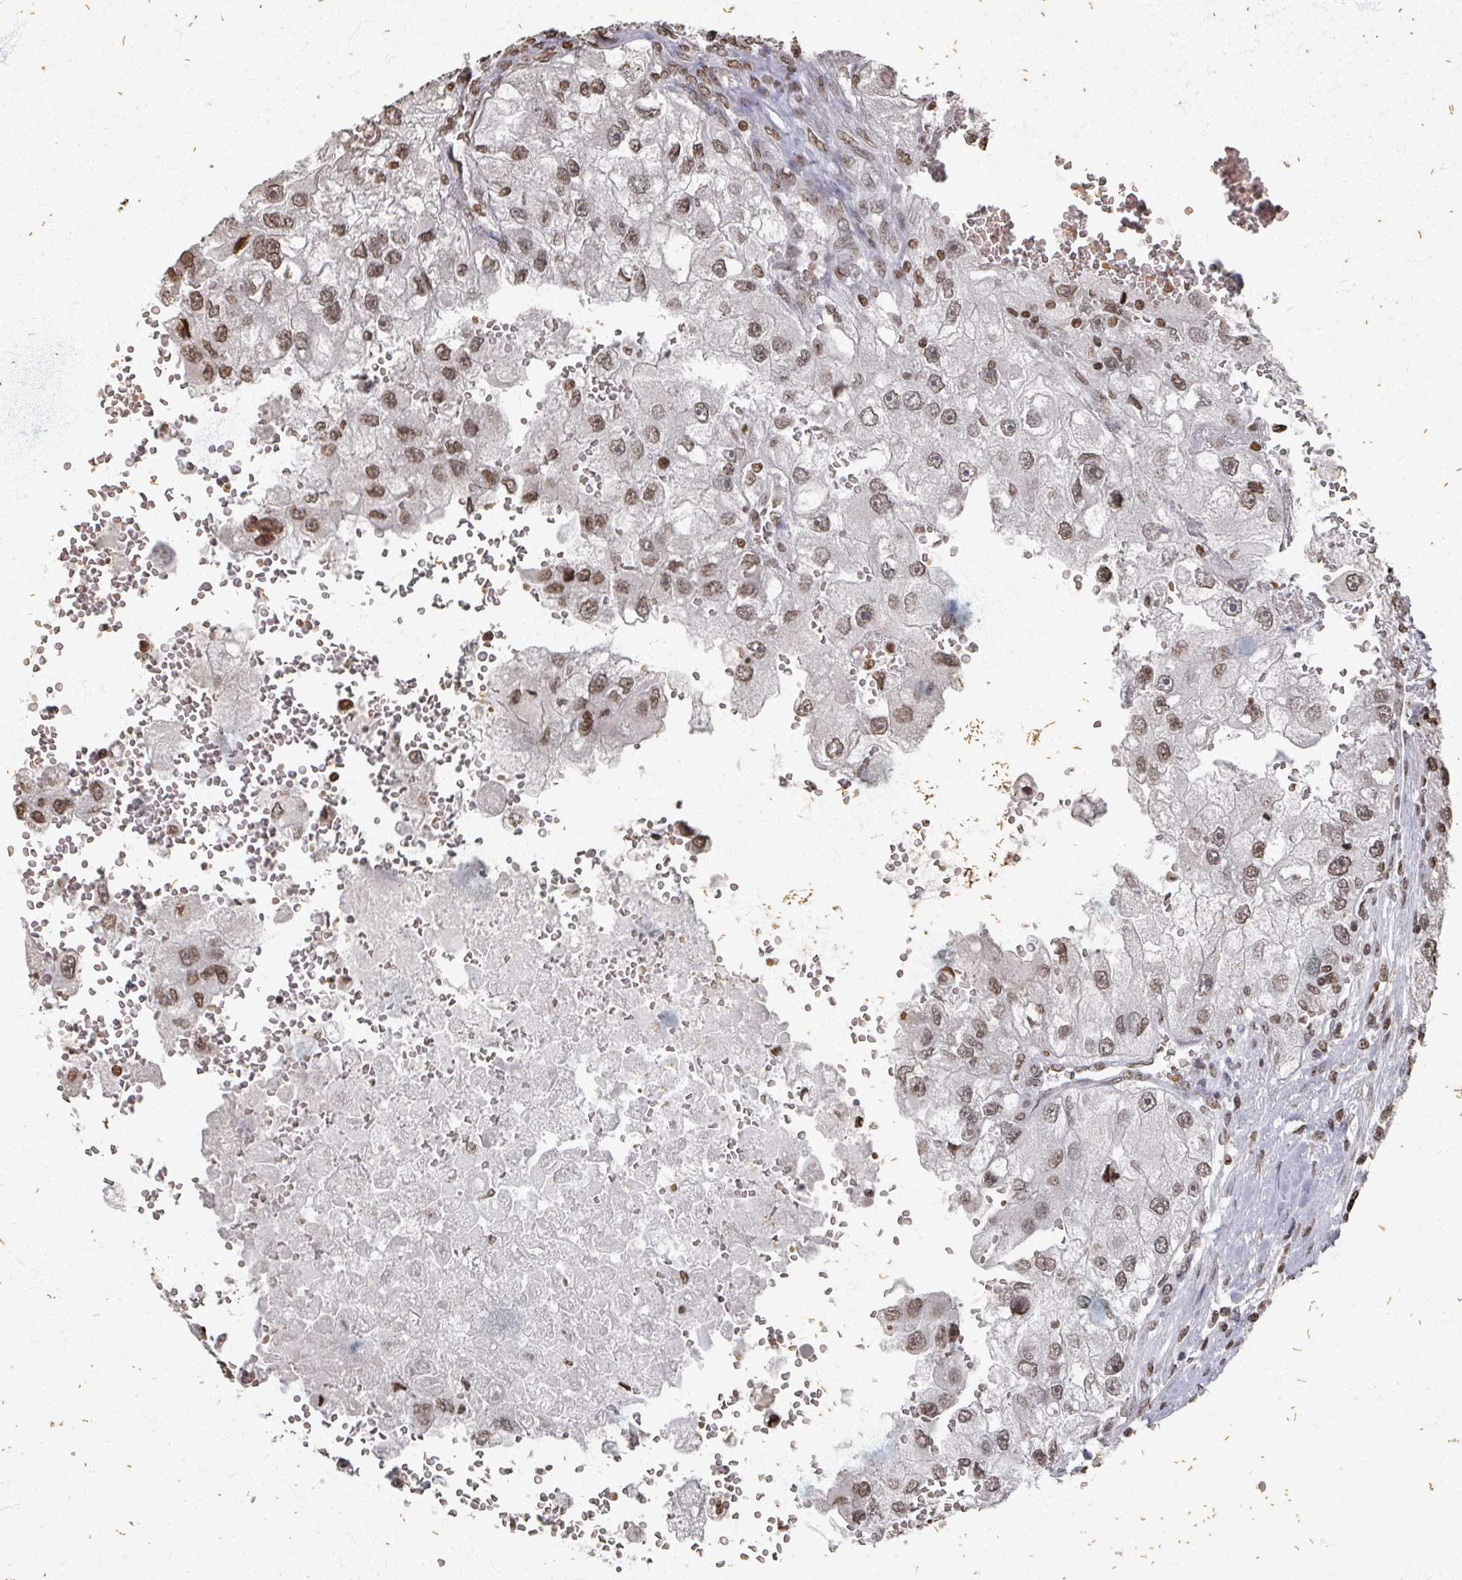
{"staining": {"intensity": "moderate", "quantity": ">75%", "location": "nuclear"}, "tissue": "renal cancer", "cell_type": "Tumor cells", "image_type": "cancer", "snomed": [{"axis": "morphology", "description": "Adenocarcinoma, NOS"}, {"axis": "topography", "description": "Kidney"}], "caption": "High-magnification brightfield microscopy of renal cancer stained with DAB (brown) and counterstained with hematoxylin (blue). tumor cells exhibit moderate nuclear expression is identified in about>75% of cells.", "gene": "DCUN1D5", "patient": {"sex": "male", "age": 63}}